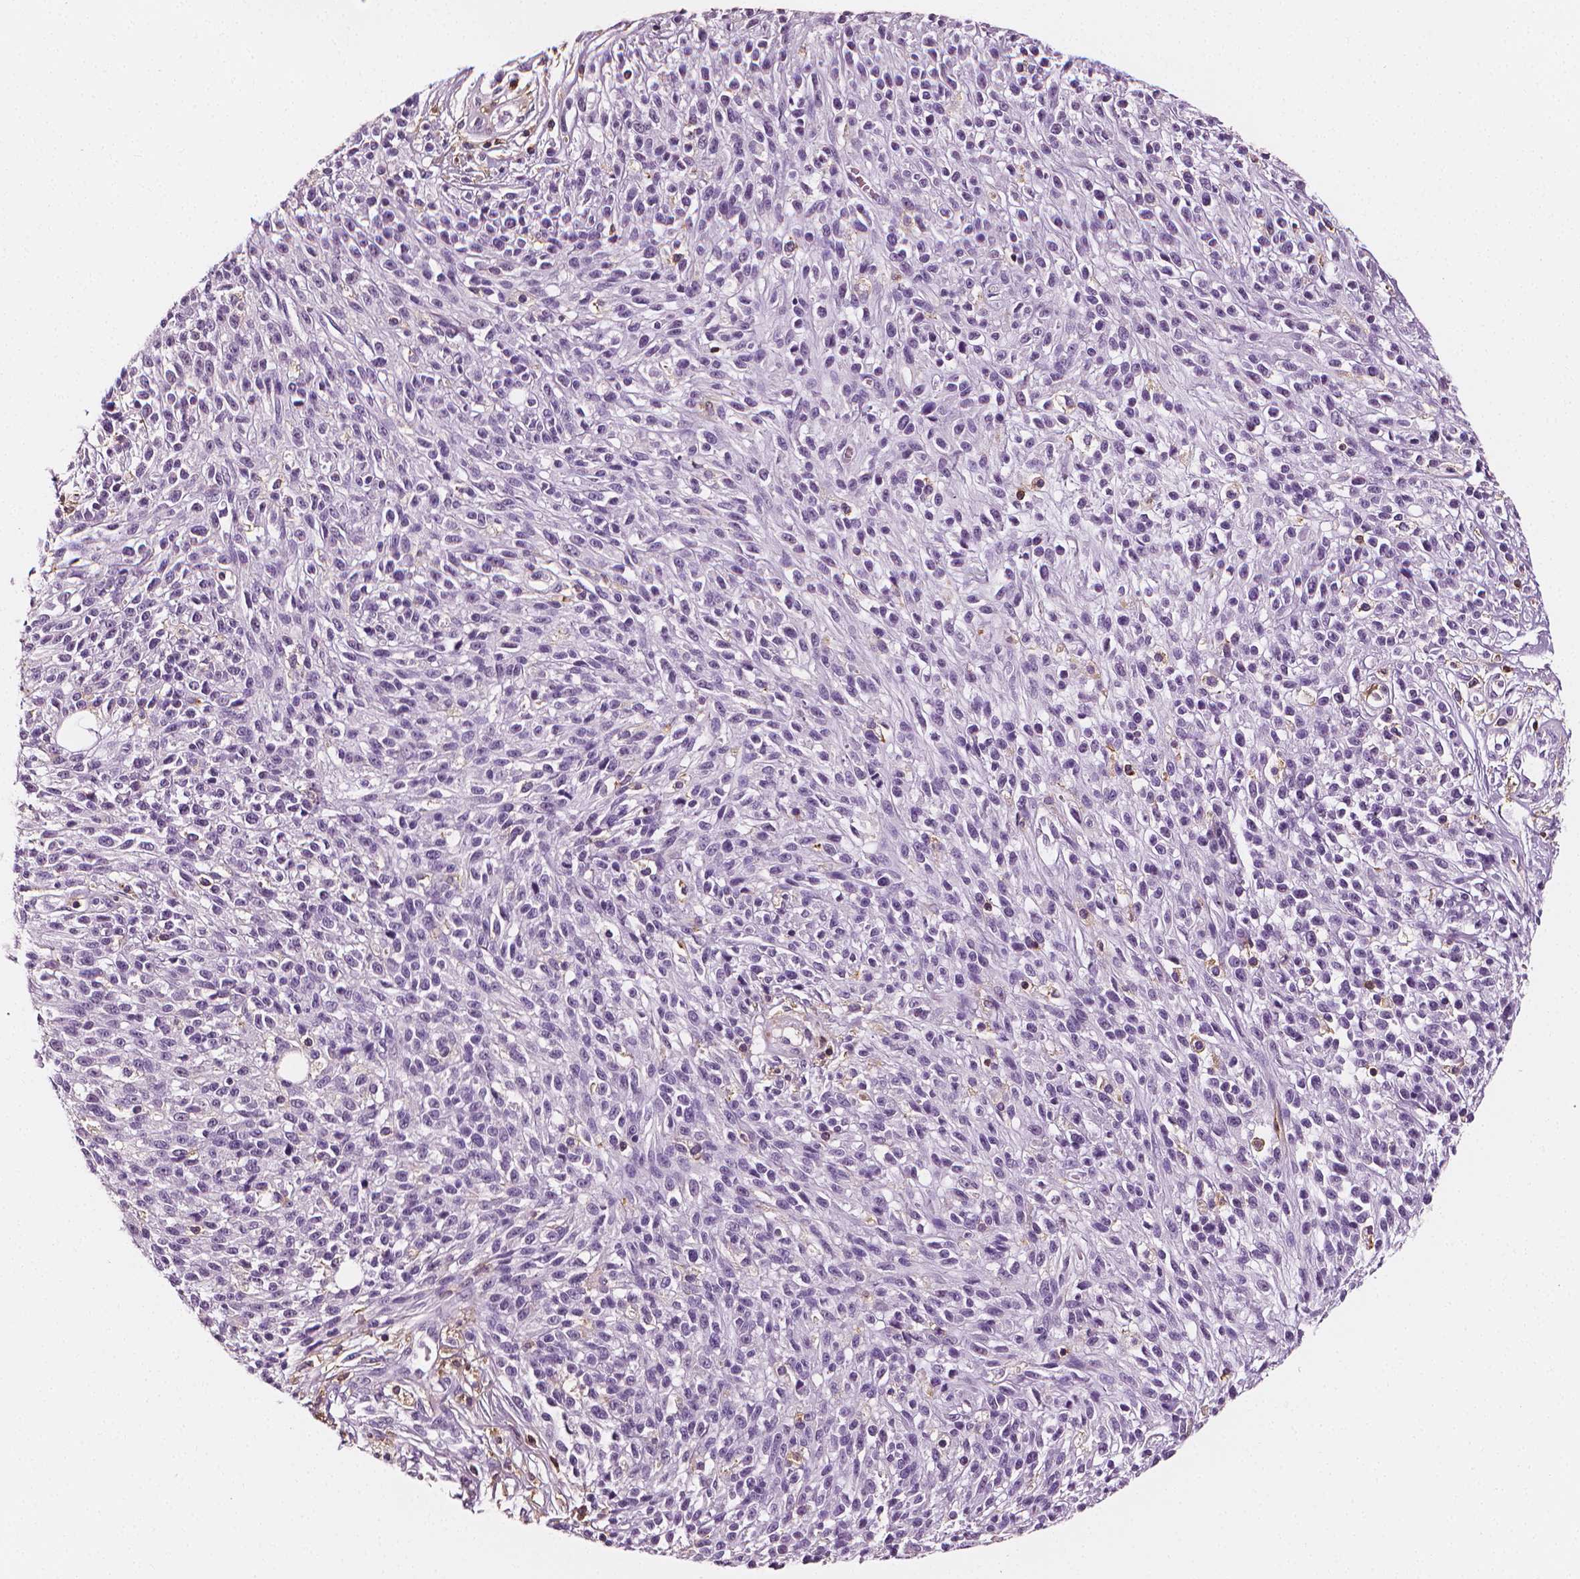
{"staining": {"intensity": "negative", "quantity": "none", "location": "none"}, "tissue": "melanoma", "cell_type": "Tumor cells", "image_type": "cancer", "snomed": [{"axis": "morphology", "description": "Malignant melanoma, NOS"}, {"axis": "topography", "description": "Skin"}, {"axis": "topography", "description": "Skin of trunk"}], "caption": "Immunohistochemistry (IHC) of malignant melanoma exhibits no positivity in tumor cells. The staining was performed using DAB (3,3'-diaminobenzidine) to visualize the protein expression in brown, while the nuclei were stained in blue with hematoxylin (Magnification: 20x).", "gene": "PTPRC", "patient": {"sex": "male", "age": 74}}